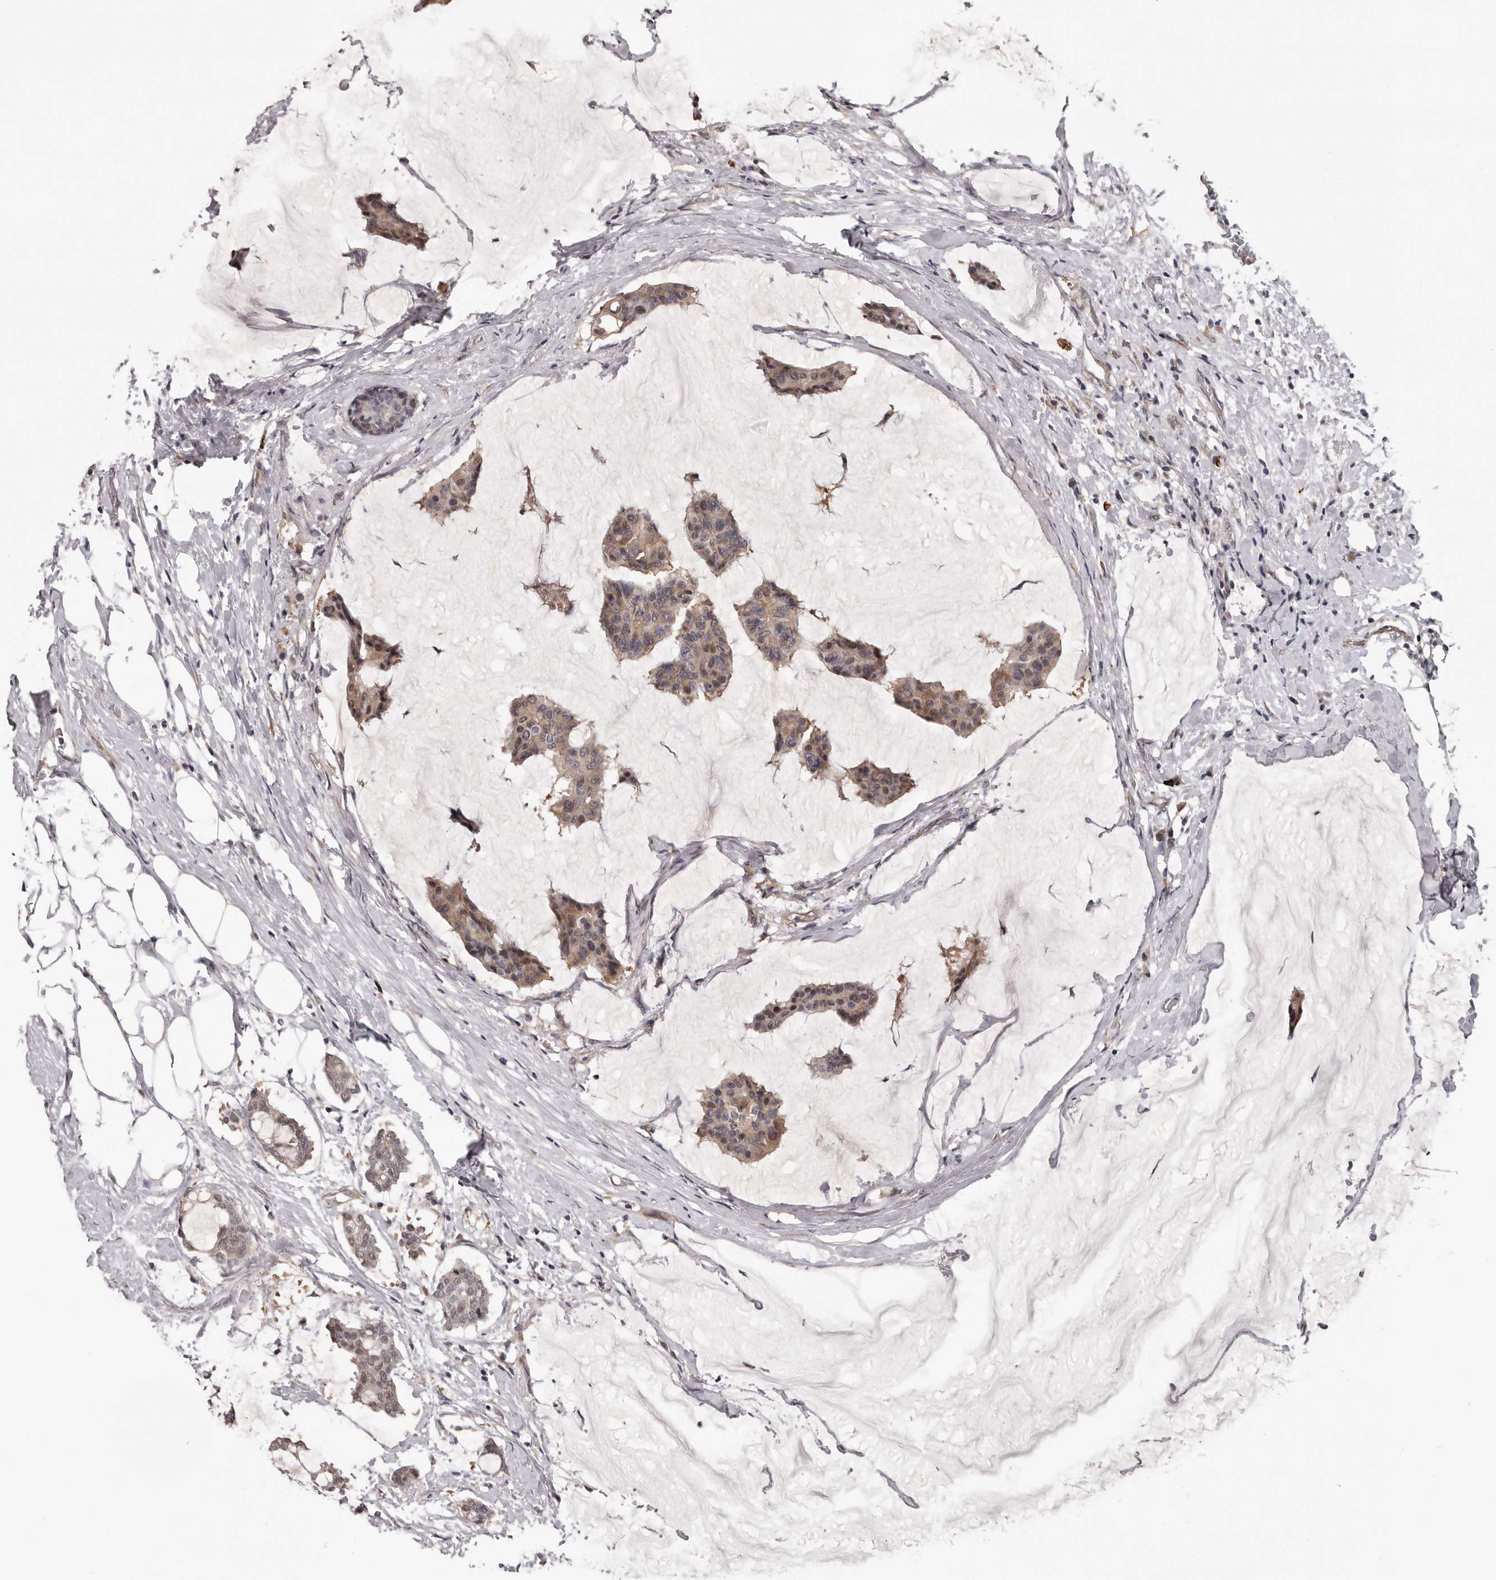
{"staining": {"intensity": "moderate", "quantity": "25%-75%", "location": "cytoplasmic/membranous,nuclear"}, "tissue": "breast cancer", "cell_type": "Tumor cells", "image_type": "cancer", "snomed": [{"axis": "morphology", "description": "Duct carcinoma"}, {"axis": "topography", "description": "Breast"}], "caption": "Immunohistochemical staining of breast invasive ductal carcinoma shows medium levels of moderate cytoplasmic/membranous and nuclear protein positivity in approximately 25%-75% of tumor cells.", "gene": "MED8", "patient": {"sex": "female", "age": 93}}